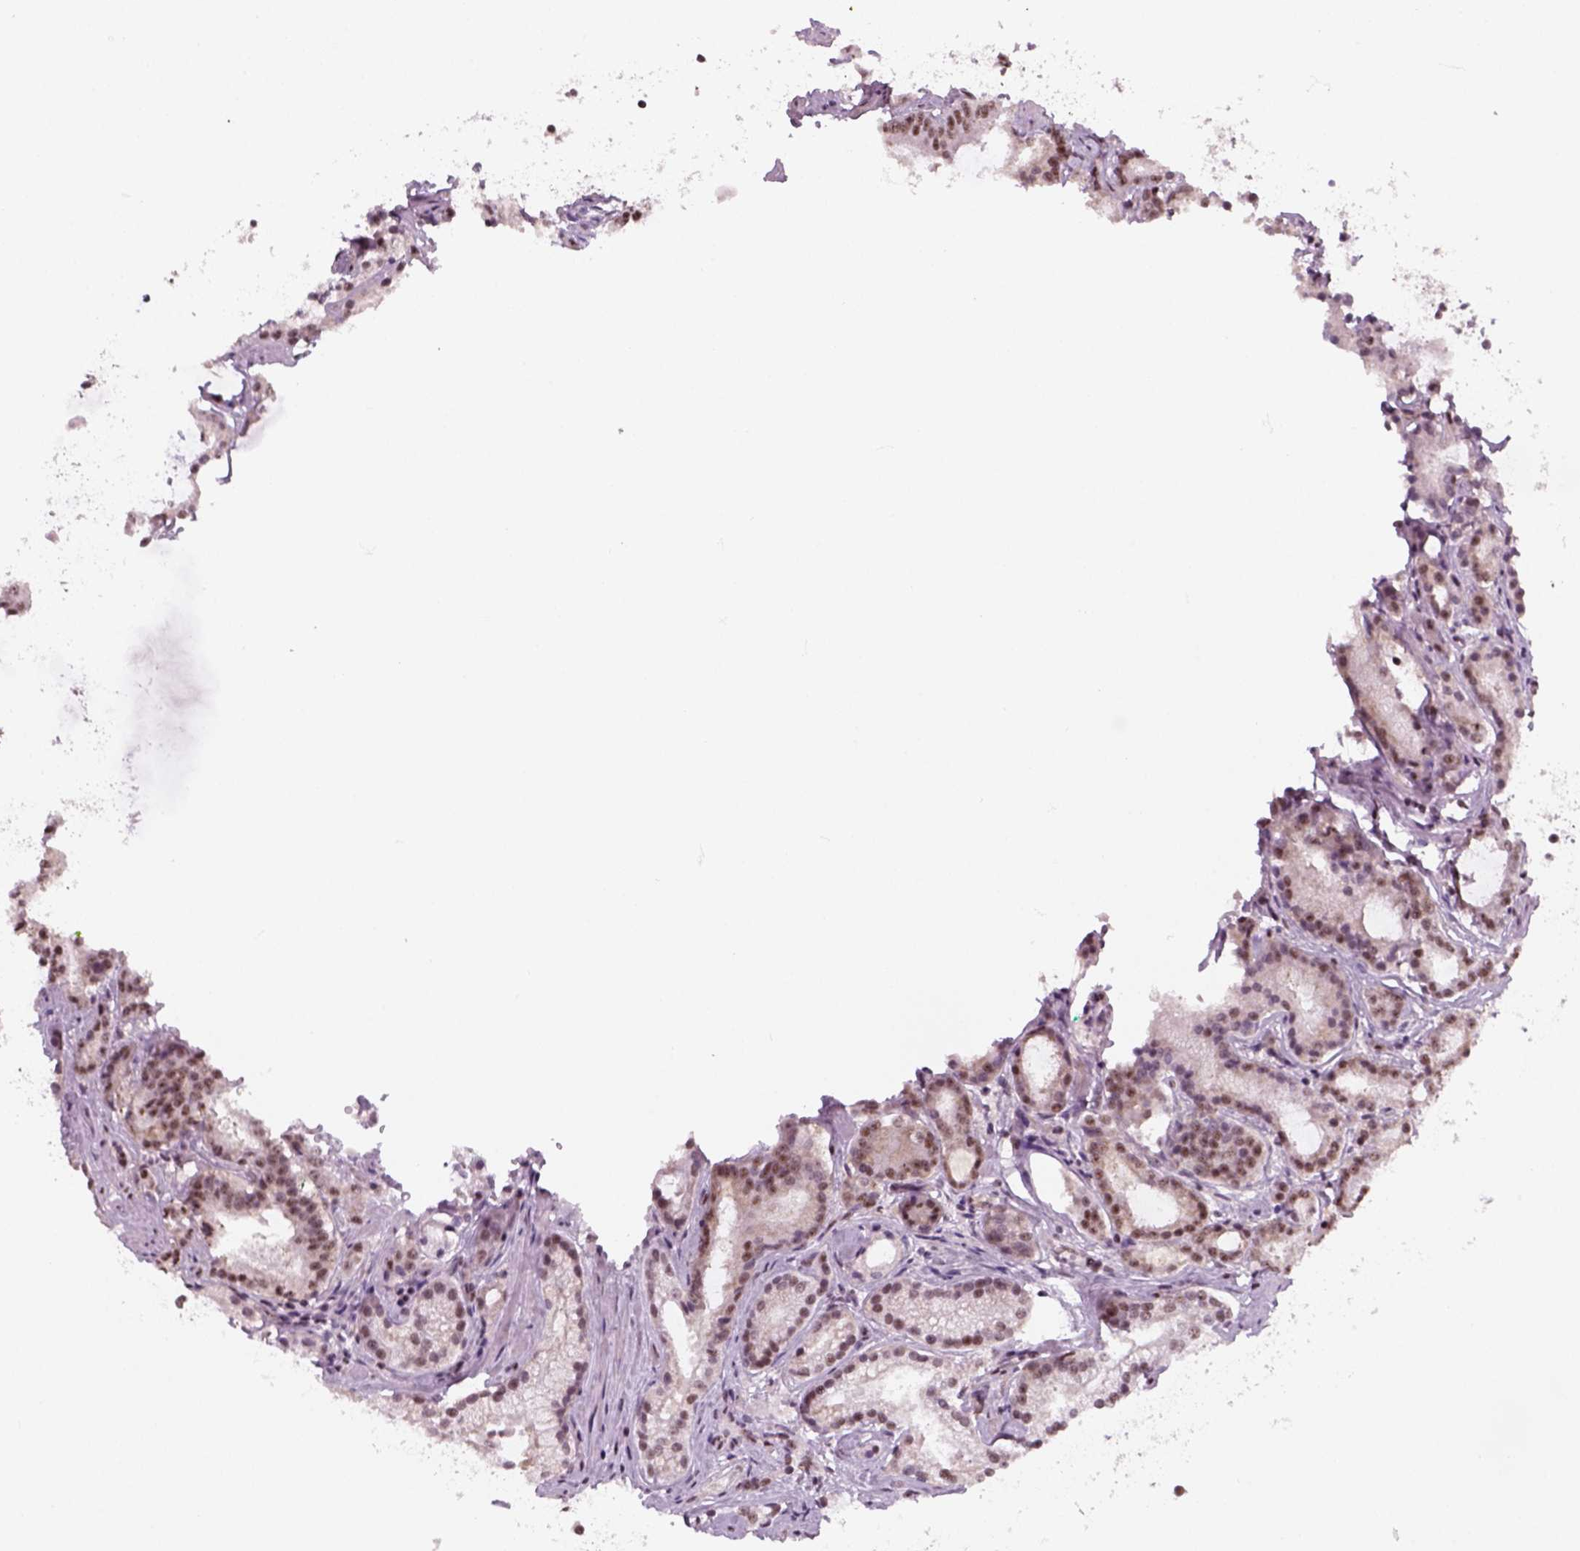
{"staining": {"intensity": "weak", "quantity": ">75%", "location": "nuclear"}, "tissue": "prostate cancer", "cell_type": "Tumor cells", "image_type": "cancer", "snomed": [{"axis": "morphology", "description": "Adenocarcinoma, High grade"}, {"axis": "topography", "description": "Prostate"}], "caption": "Prostate cancer stained for a protein (brown) shows weak nuclear positive staining in approximately >75% of tumor cells.", "gene": "GTF2F1", "patient": {"sex": "male", "age": 63}}